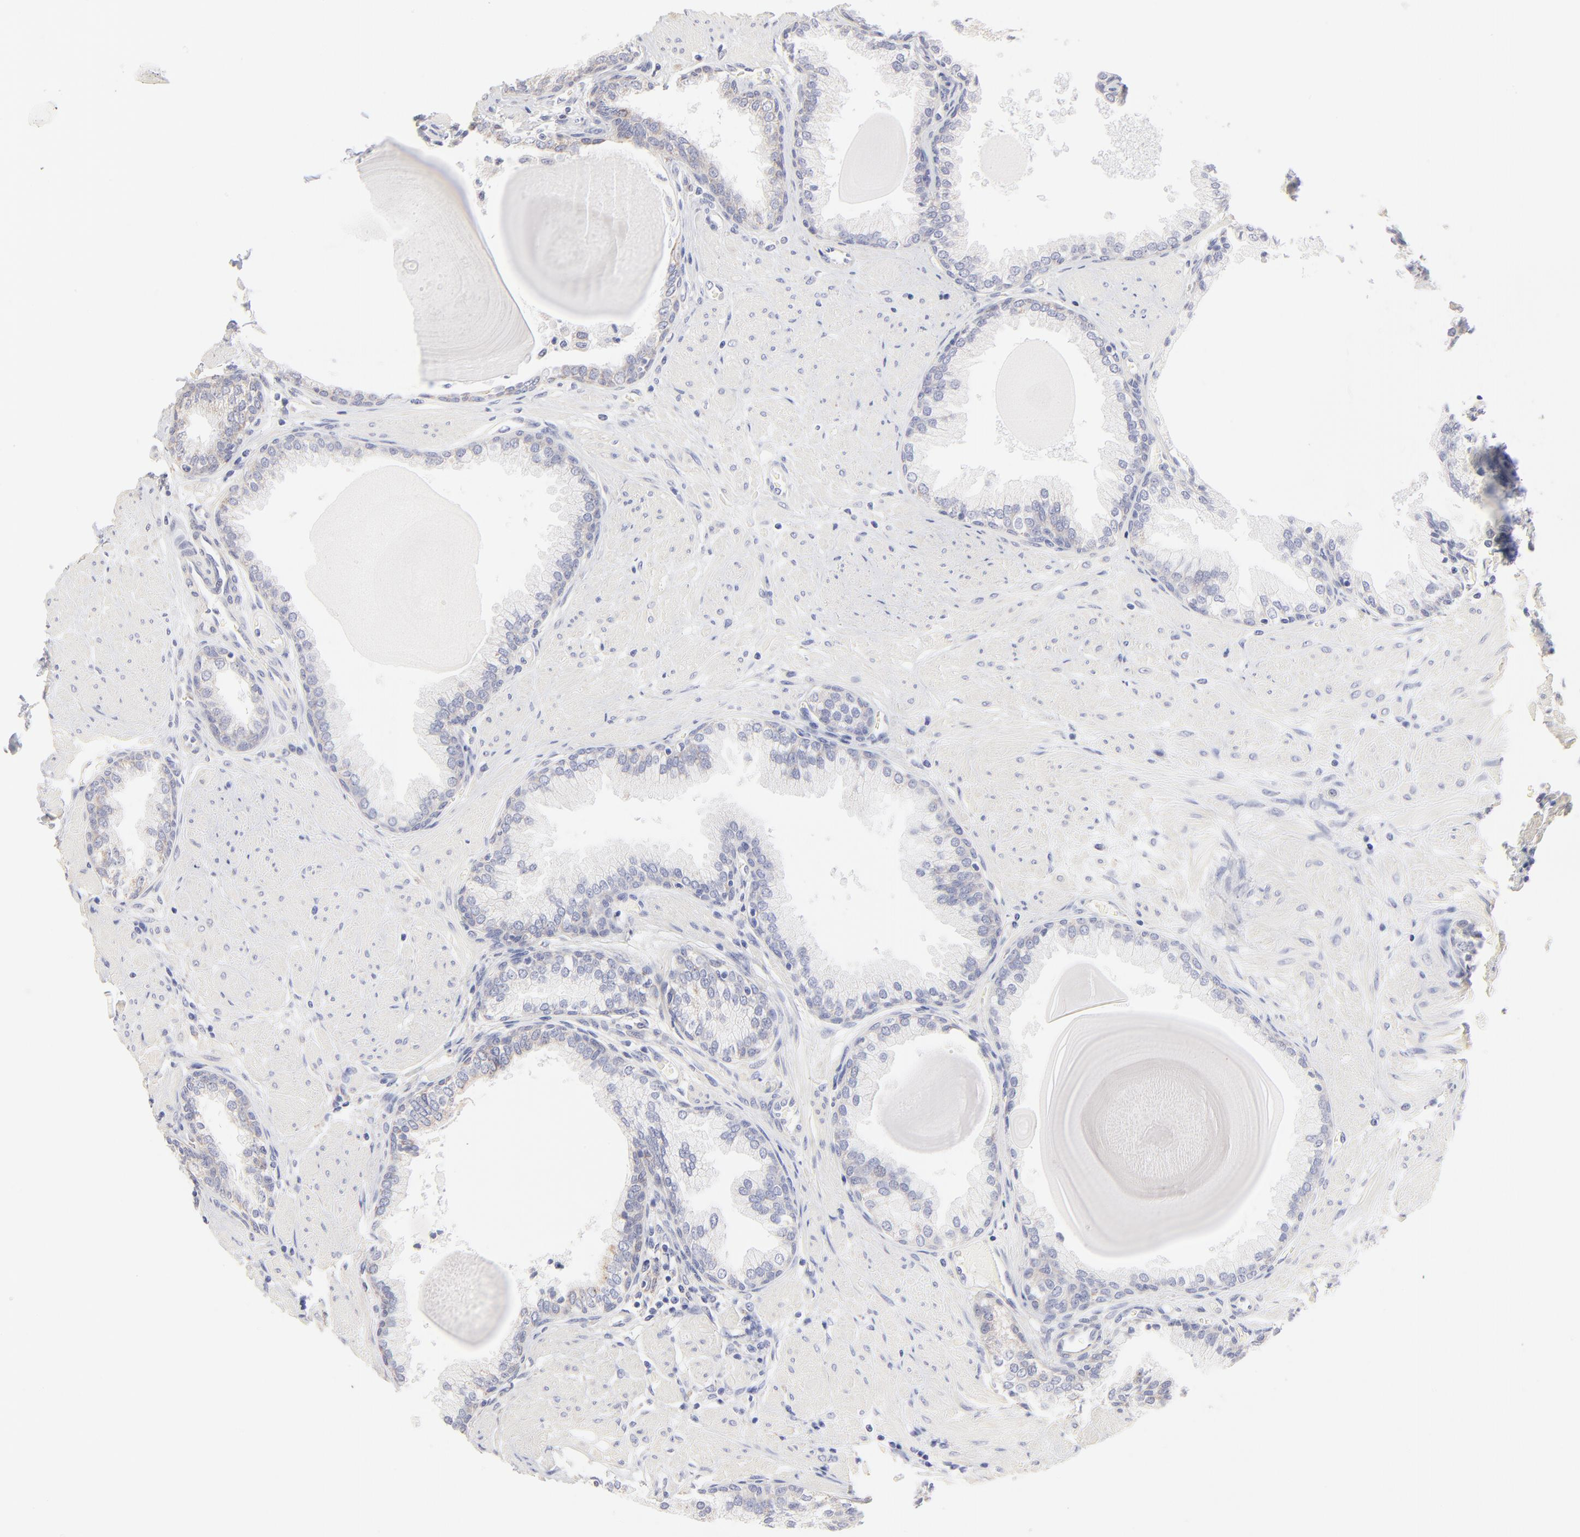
{"staining": {"intensity": "weak", "quantity": ">75%", "location": "cytoplasmic/membranous"}, "tissue": "prostate", "cell_type": "Glandular cells", "image_type": "normal", "snomed": [{"axis": "morphology", "description": "Normal tissue, NOS"}, {"axis": "topography", "description": "Prostate"}], "caption": "Immunohistochemical staining of unremarkable prostate exhibits low levels of weak cytoplasmic/membranous positivity in approximately >75% of glandular cells. The staining was performed using DAB (3,3'-diaminobenzidine) to visualize the protein expression in brown, while the nuclei were stained in blue with hematoxylin (Magnification: 20x).", "gene": "TST", "patient": {"sex": "male", "age": 51}}